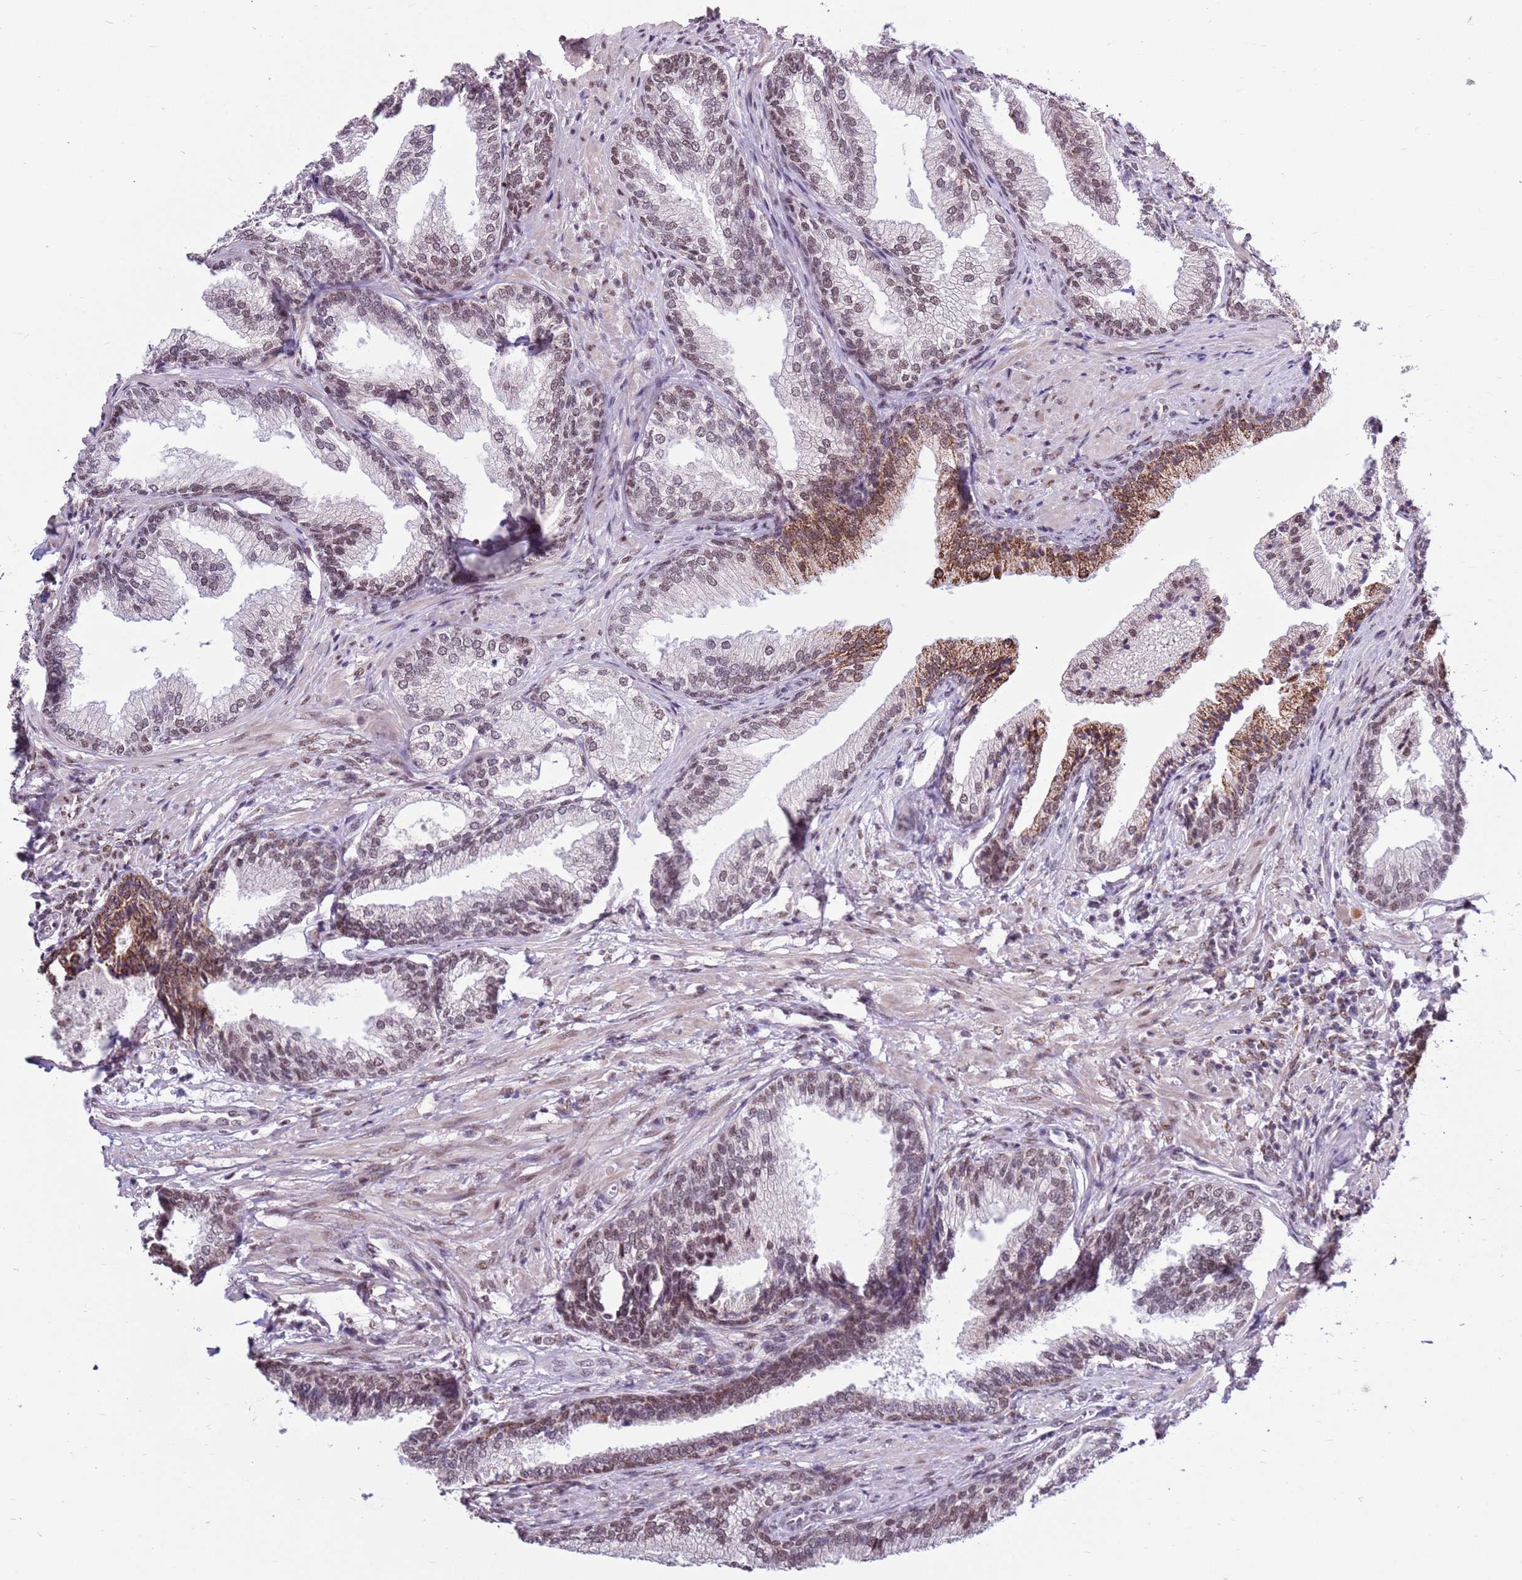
{"staining": {"intensity": "moderate", "quantity": "25%-75%", "location": "cytoplasmic/membranous,nuclear"}, "tissue": "prostate", "cell_type": "Glandular cells", "image_type": "normal", "snomed": [{"axis": "morphology", "description": "Normal tissue, NOS"}, {"axis": "topography", "description": "Prostate"}], "caption": "Immunohistochemical staining of benign prostate exhibits medium levels of moderate cytoplasmic/membranous,nuclear expression in approximately 25%-75% of glandular cells. Immunohistochemistry stains the protein in brown and the nuclei are stained blue.", "gene": "AKAP8L", "patient": {"sex": "male", "age": 76}}